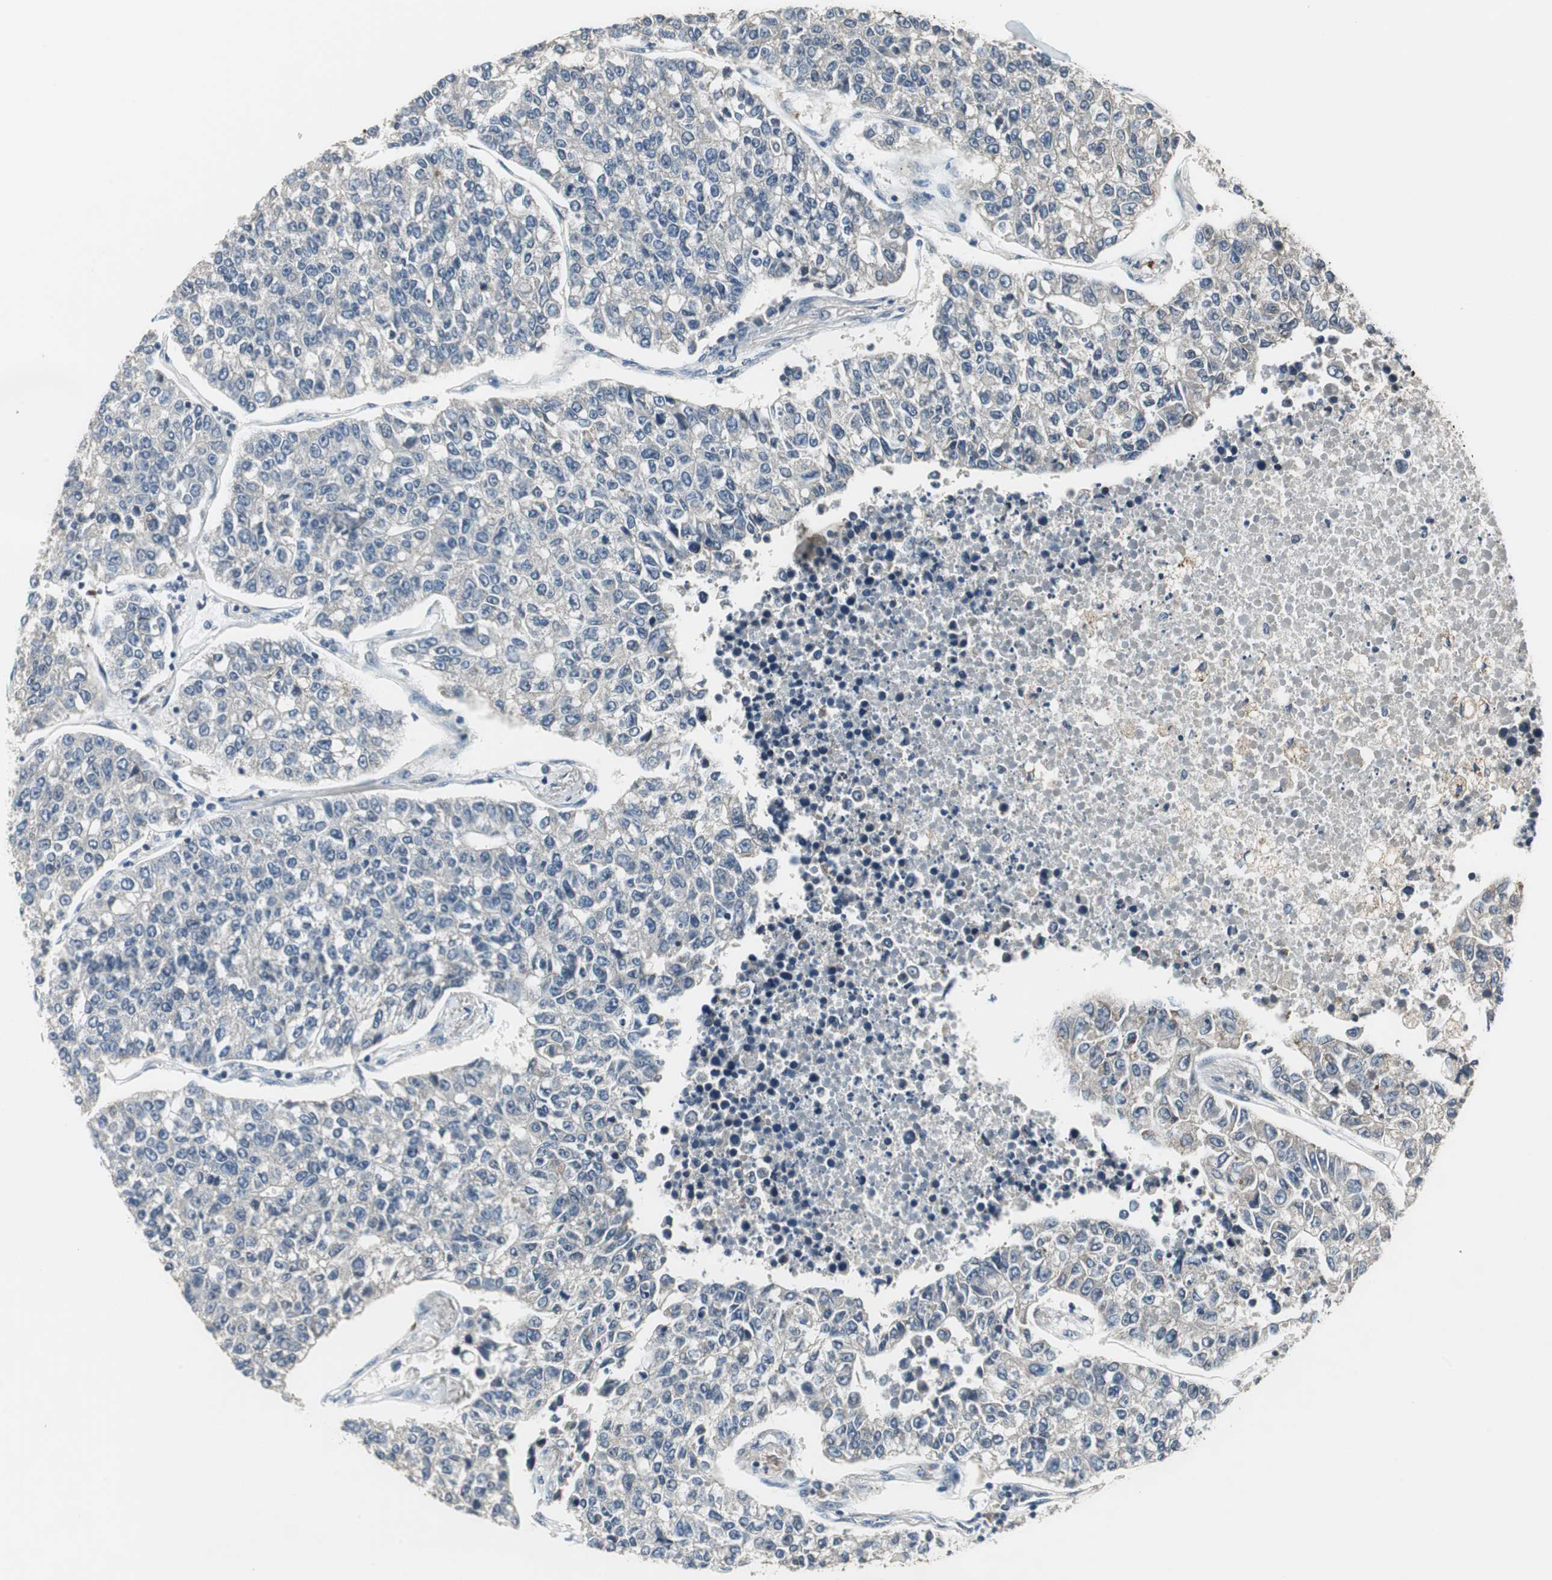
{"staining": {"intensity": "negative", "quantity": "none", "location": "none"}, "tissue": "lung cancer", "cell_type": "Tumor cells", "image_type": "cancer", "snomed": [{"axis": "morphology", "description": "Adenocarcinoma, NOS"}, {"axis": "topography", "description": "Lung"}], "caption": "Tumor cells show no significant protein expression in lung adenocarcinoma.", "gene": "PI4KB", "patient": {"sex": "male", "age": 49}}